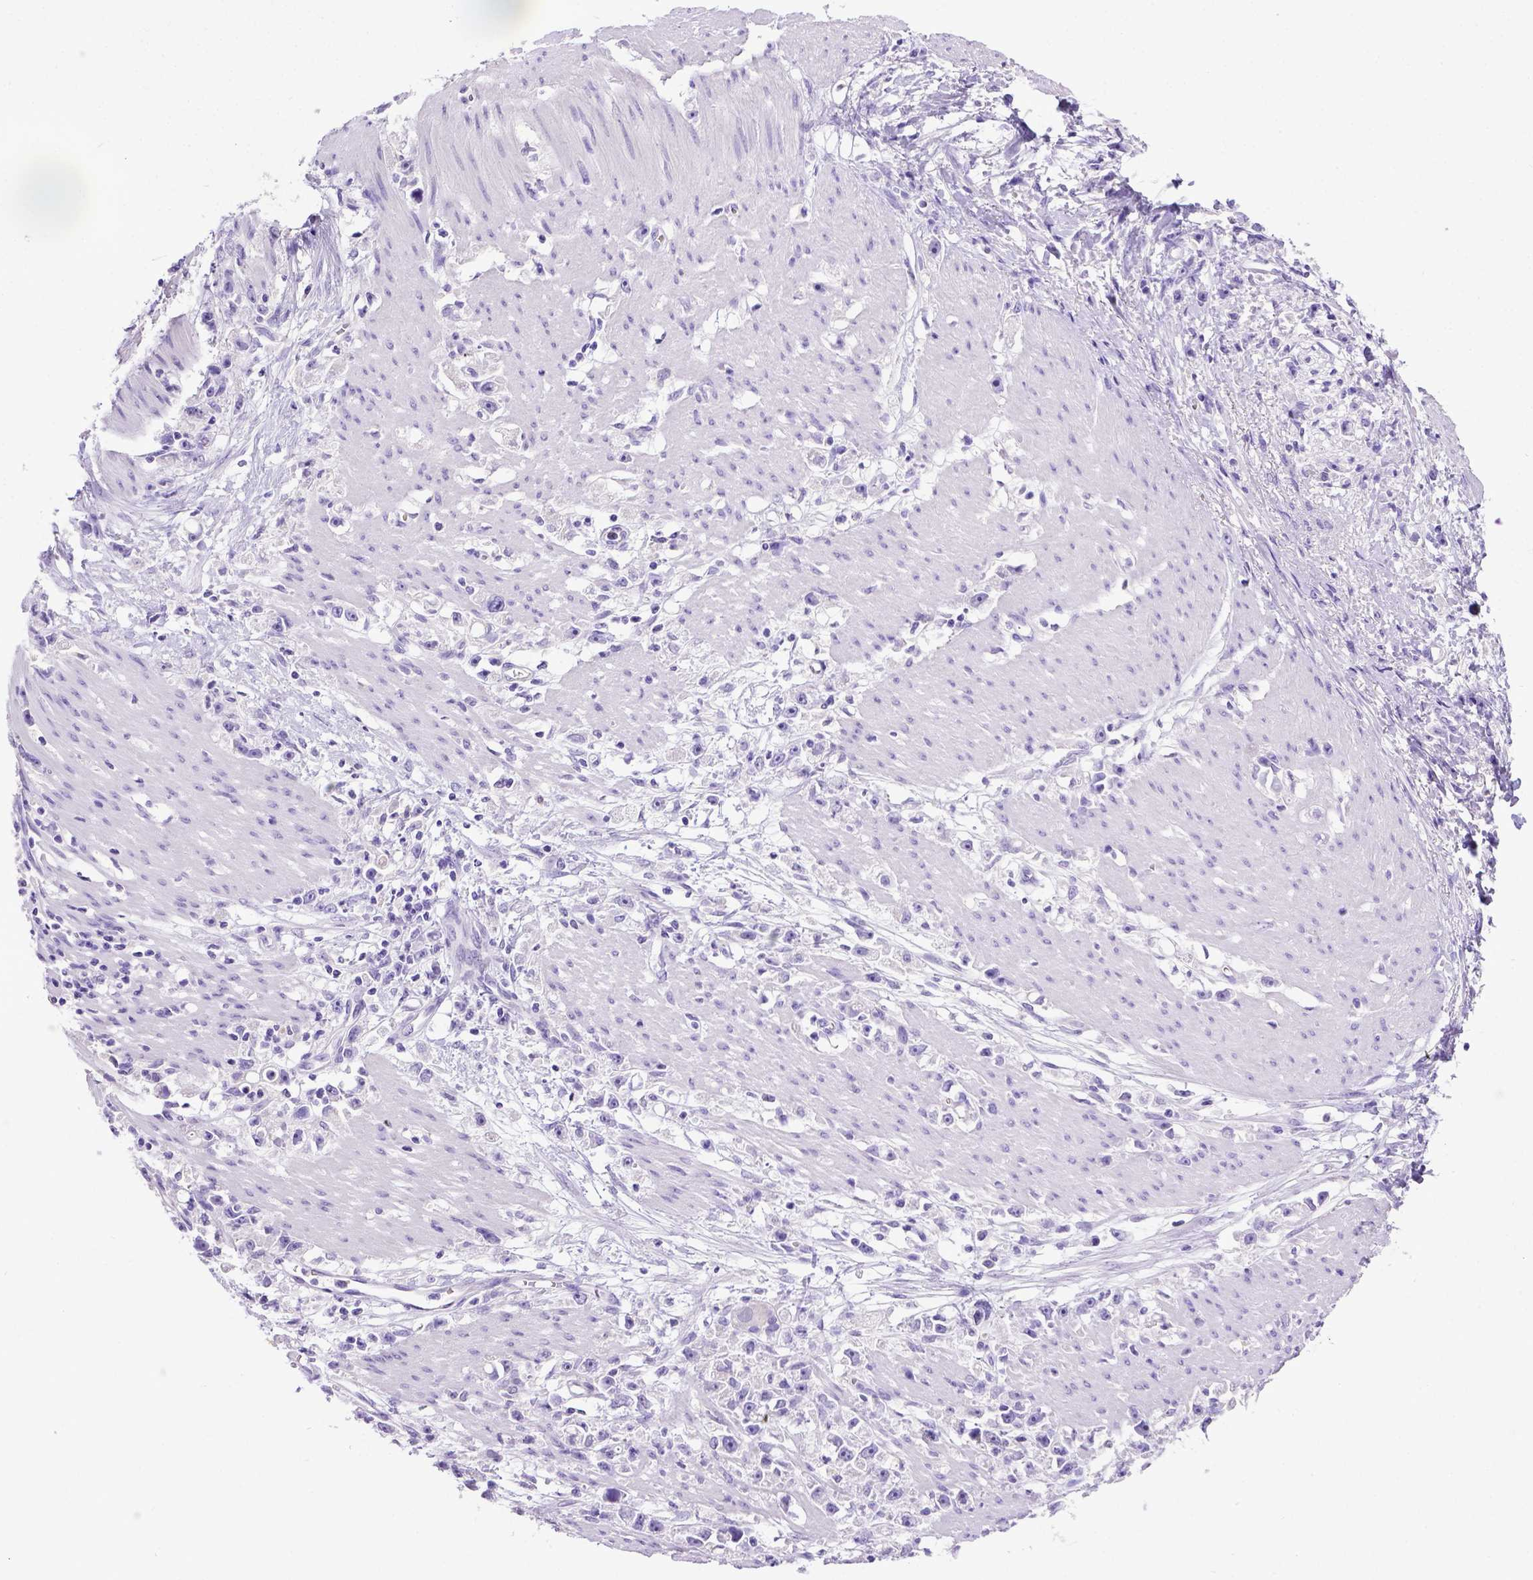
{"staining": {"intensity": "negative", "quantity": "none", "location": "none"}, "tissue": "stomach cancer", "cell_type": "Tumor cells", "image_type": "cancer", "snomed": [{"axis": "morphology", "description": "Adenocarcinoma, NOS"}, {"axis": "topography", "description": "Stomach"}], "caption": "The histopathology image displays no staining of tumor cells in adenocarcinoma (stomach).", "gene": "SPEF1", "patient": {"sex": "female", "age": 59}}